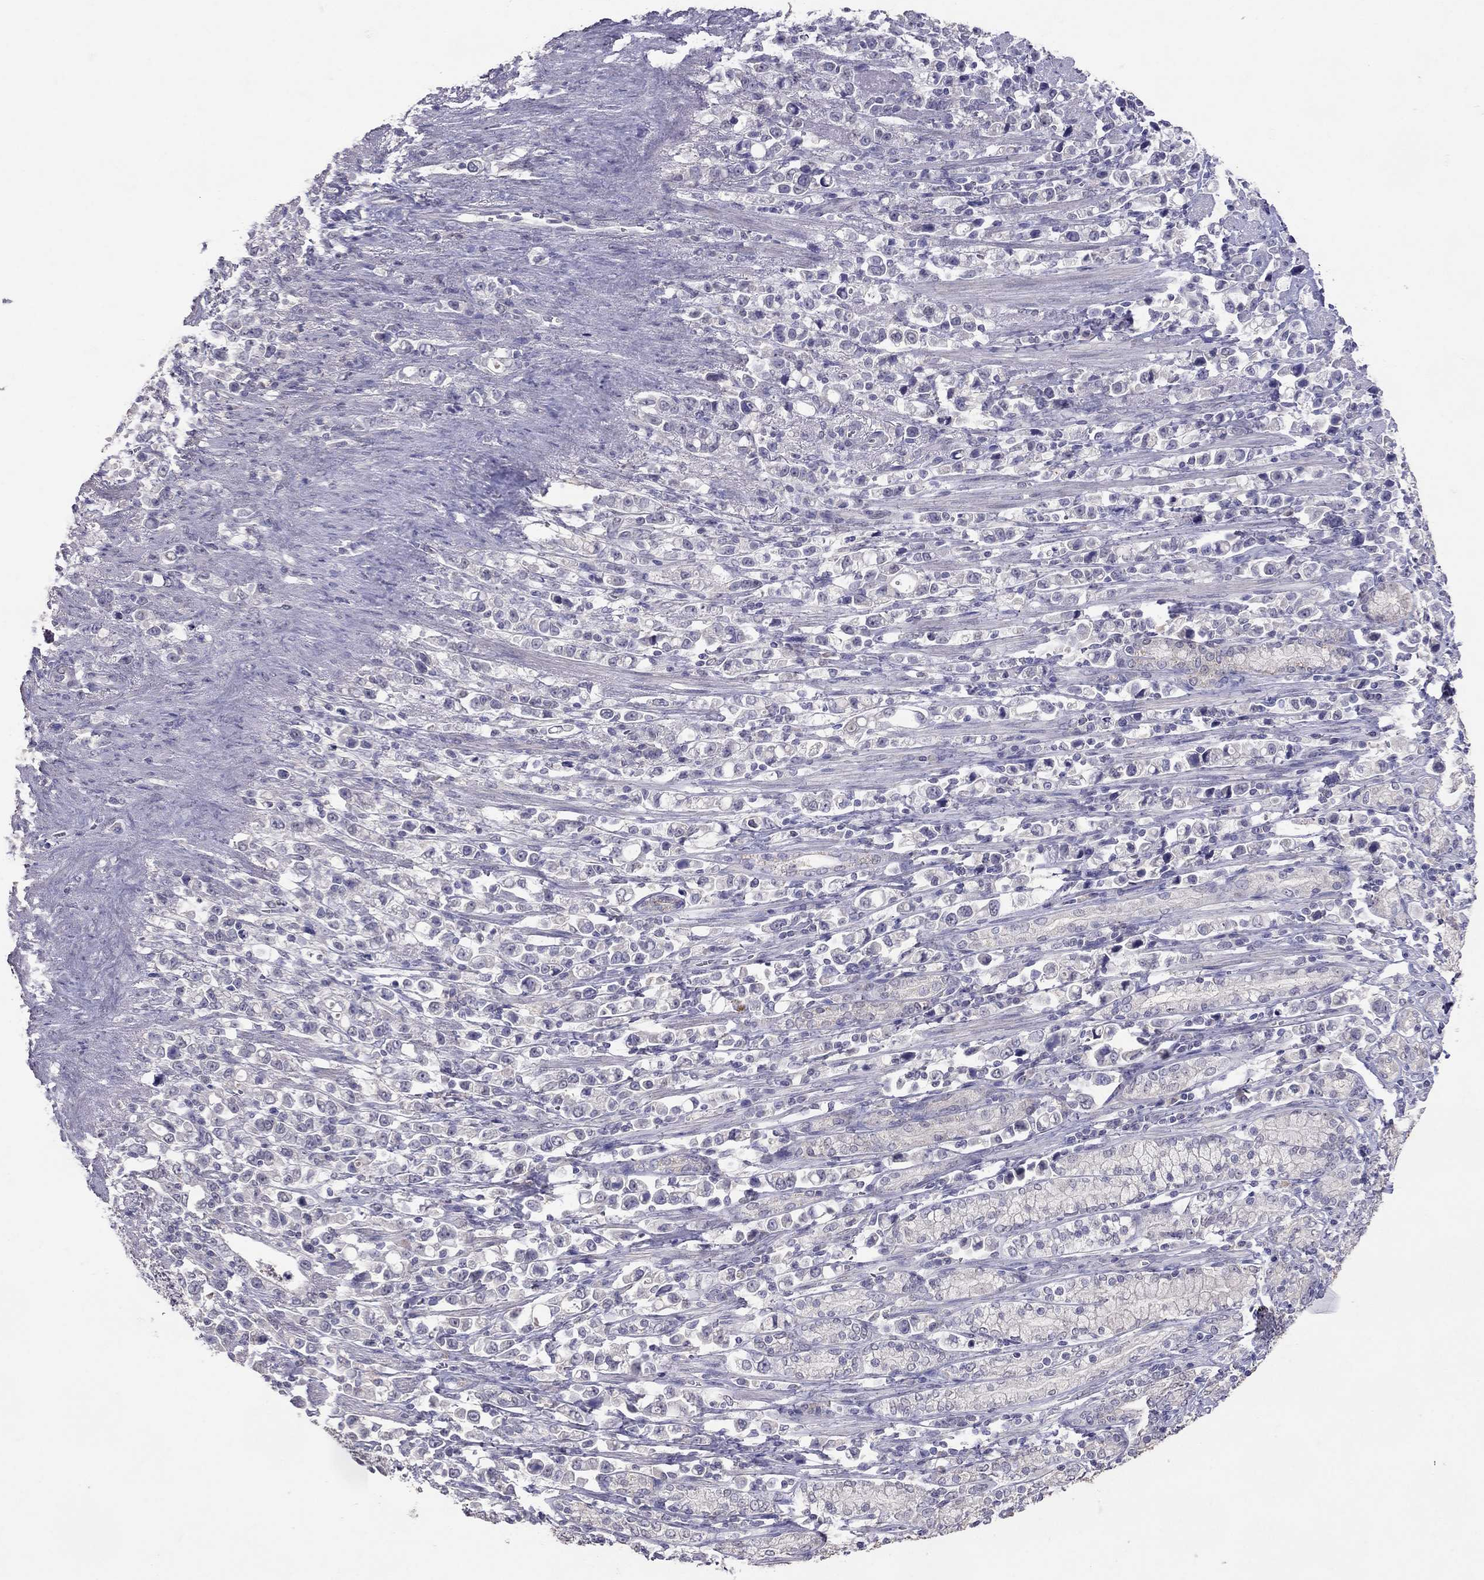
{"staining": {"intensity": "negative", "quantity": "none", "location": "none"}, "tissue": "stomach cancer", "cell_type": "Tumor cells", "image_type": "cancer", "snomed": [{"axis": "morphology", "description": "Adenocarcinoma, NOS"}, {"axis": "topography", "description": "Stomach"}], "caption": "This image is of stomach adenocarcinoma stained with IHC to label a protein in brown with the nuclei are counter-stained blue. There is no staining in tumor cells. Nuclei are stained in blue.", "gene": "FST", "patient": {"sex": "male", "age": 63}}